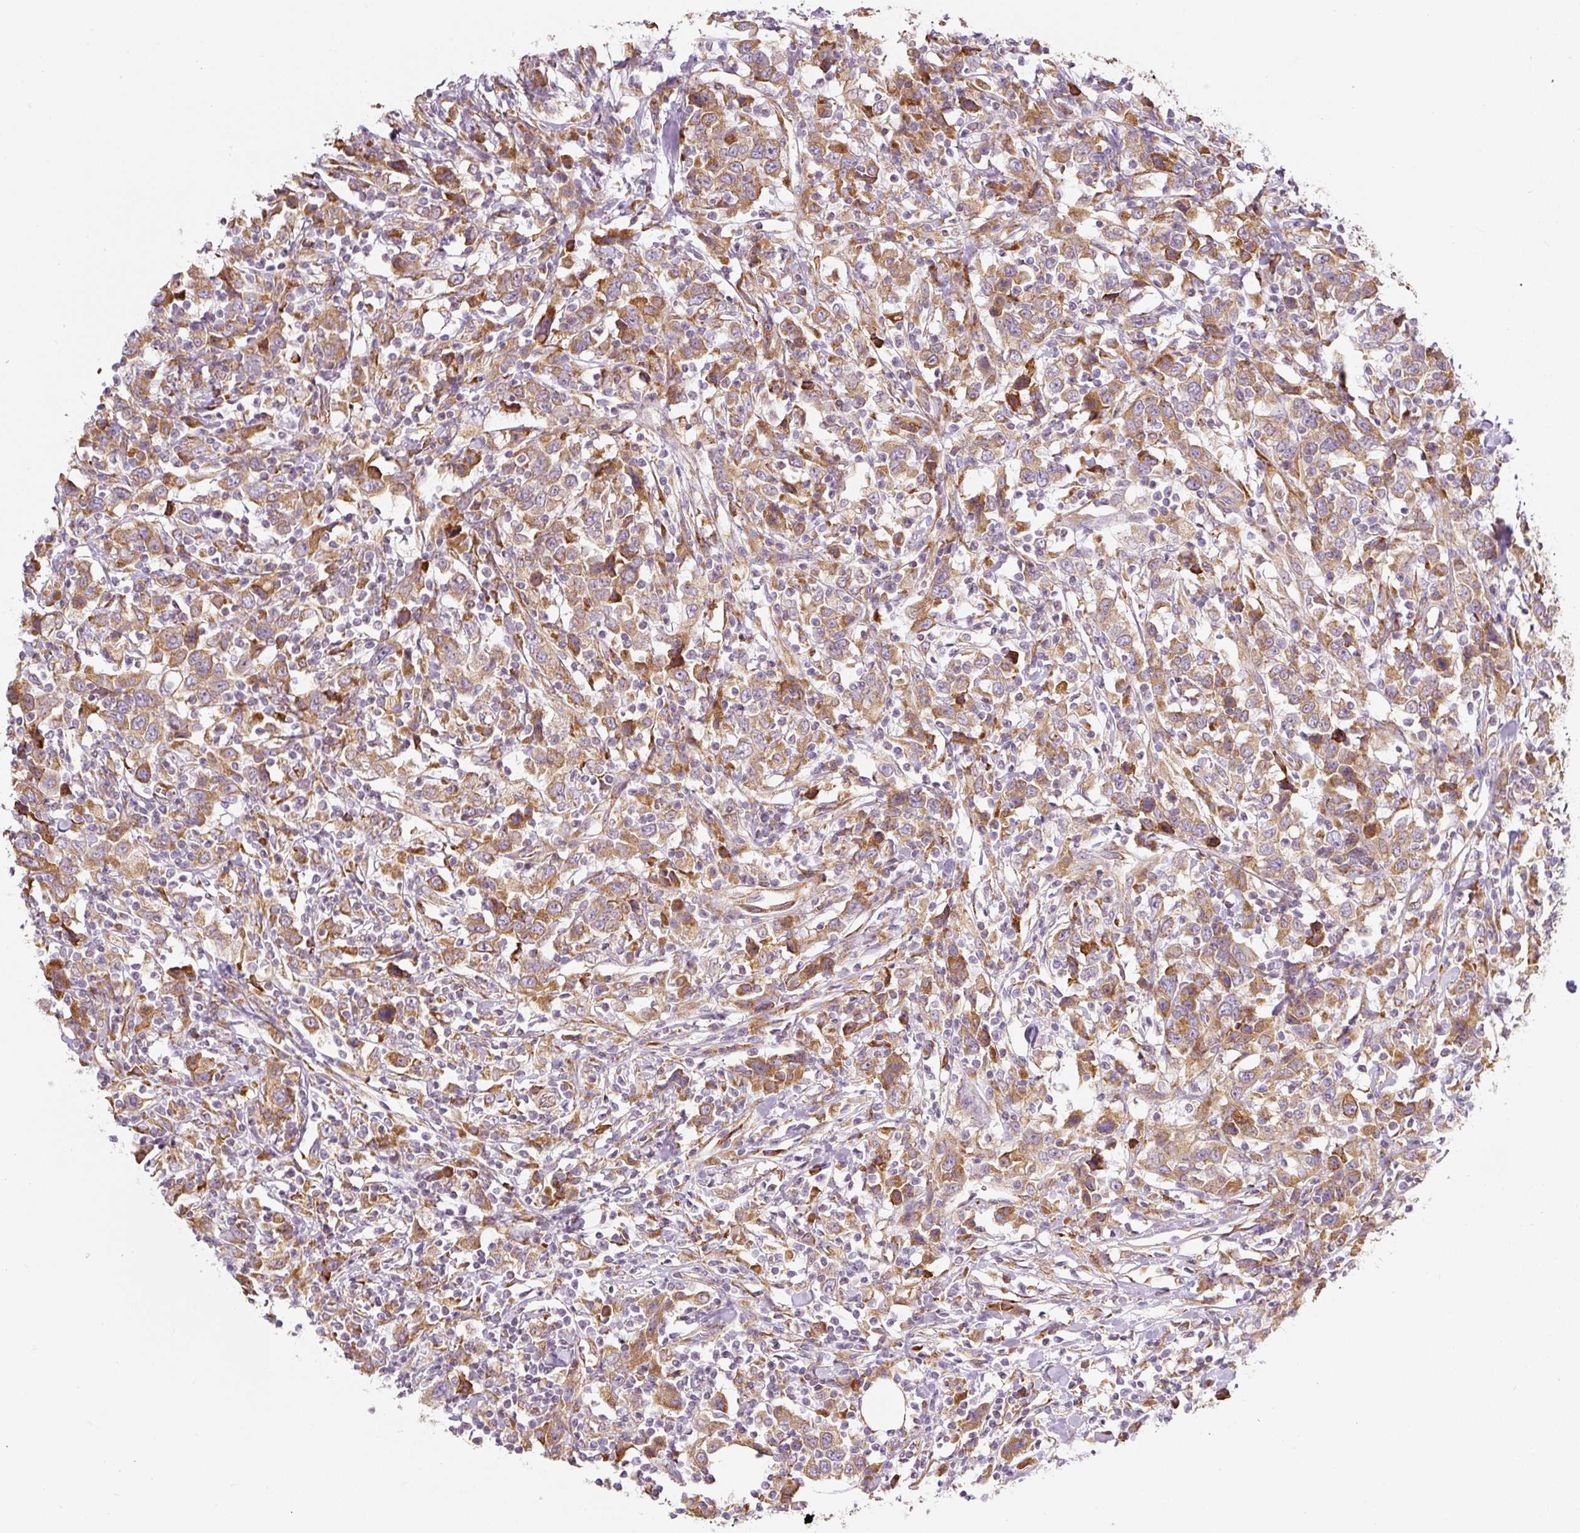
{"staining": {"intensity": "moderate", "quantity": ">75%", "location": "cytoplasmic/membranous"}, "tissue": "urothelial cancer", "cell_type": "Tumor cells", "image_type": "cancer", "snomed": [{"axis": "morphology", "description": "Urothelial carcinoma, High grade"}, {"axis": "topography", "description": "Urinary bladder"}], "caption": "Approximately >75% of tumor cells in high-grade urothelial carcinoma exhibit moderate cytoplasmic/membranous protein staining as visualized by brown immunohistochemical staining.", "gene": "MORN4", "patient": {"sex": "male", "age": 61}}